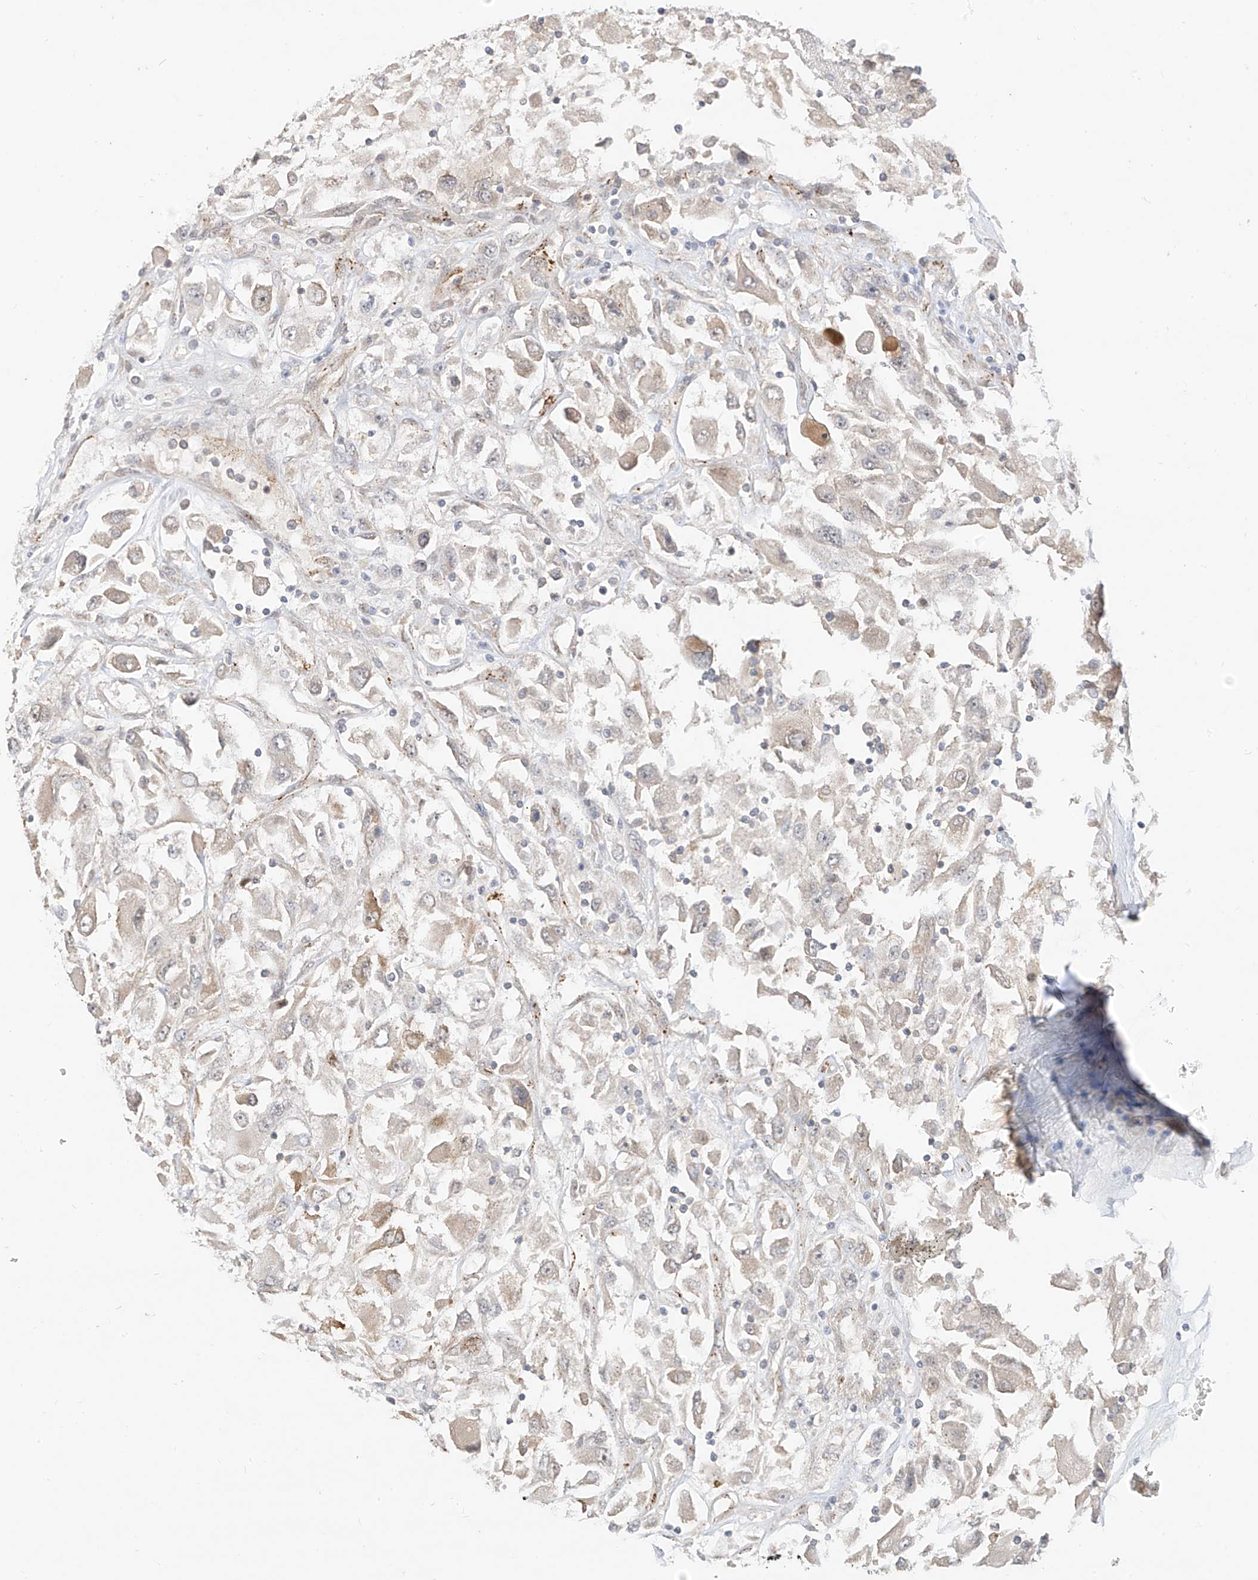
{"staining": {"intensity": "weak", "quantity": "<25%", "location": "cytoplasmic/membranous"}, "tissue": "renal cancer", "cell_type": "Tumor cells", "image_type": "cancer", "snomed": [{"axis": "morphology", "description": "Adenocarcinoma, NOS"}, {"axis": "topography", "description": "Kidney"}], "caption": "IHC image of renal cancer stained for a protein (brown), which reveals no positivity in tumor cells. (IHC, brightfield microscopy, high magnification).", "gene": "MRTFA", "patient": {"sex": "female", "age": 52}}